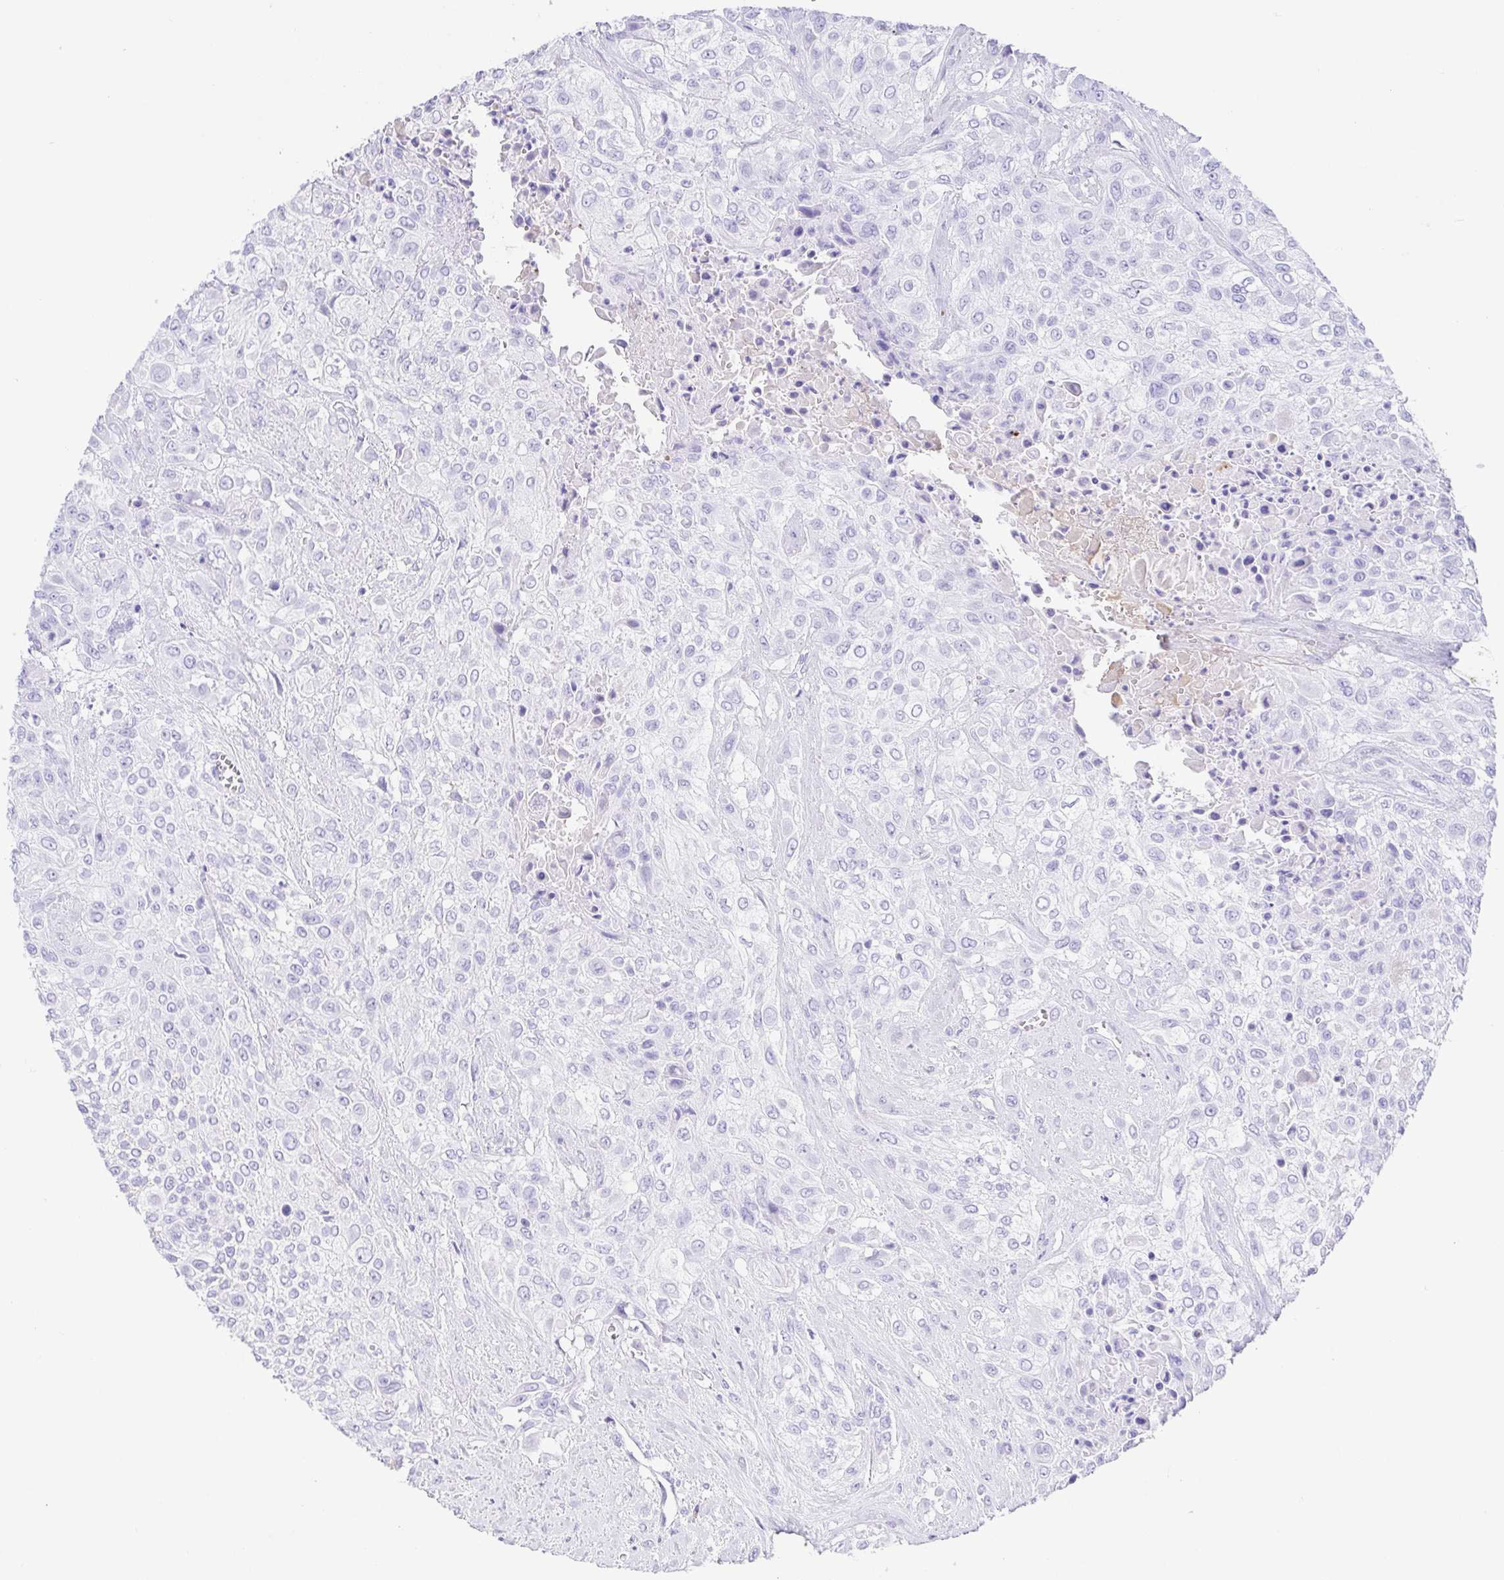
{"staining": {"intensity": "negative", "quantity": "none", "location": "none"}, "tissue": "urothelial cancer", "cell_type": "Tumor cells", "image_type": "cancer", "snomed": [{"axis": "morphology", "description": "Urothelial carcinoma, High grade"}, {"axis": "topography", "description": "Urinary bladder"}], "caption": "Tumor cells show no significant expression in high-grade urothelial carcinoma. (Stains: DAB (3,3'-diaminobenzidine) immunohistochemistry with hematoxylin counter stain, Microscopy: brightfield microscopy at high magnification).", "gene": "GKN1", "patient": {"sex": "male", "age": 57}}